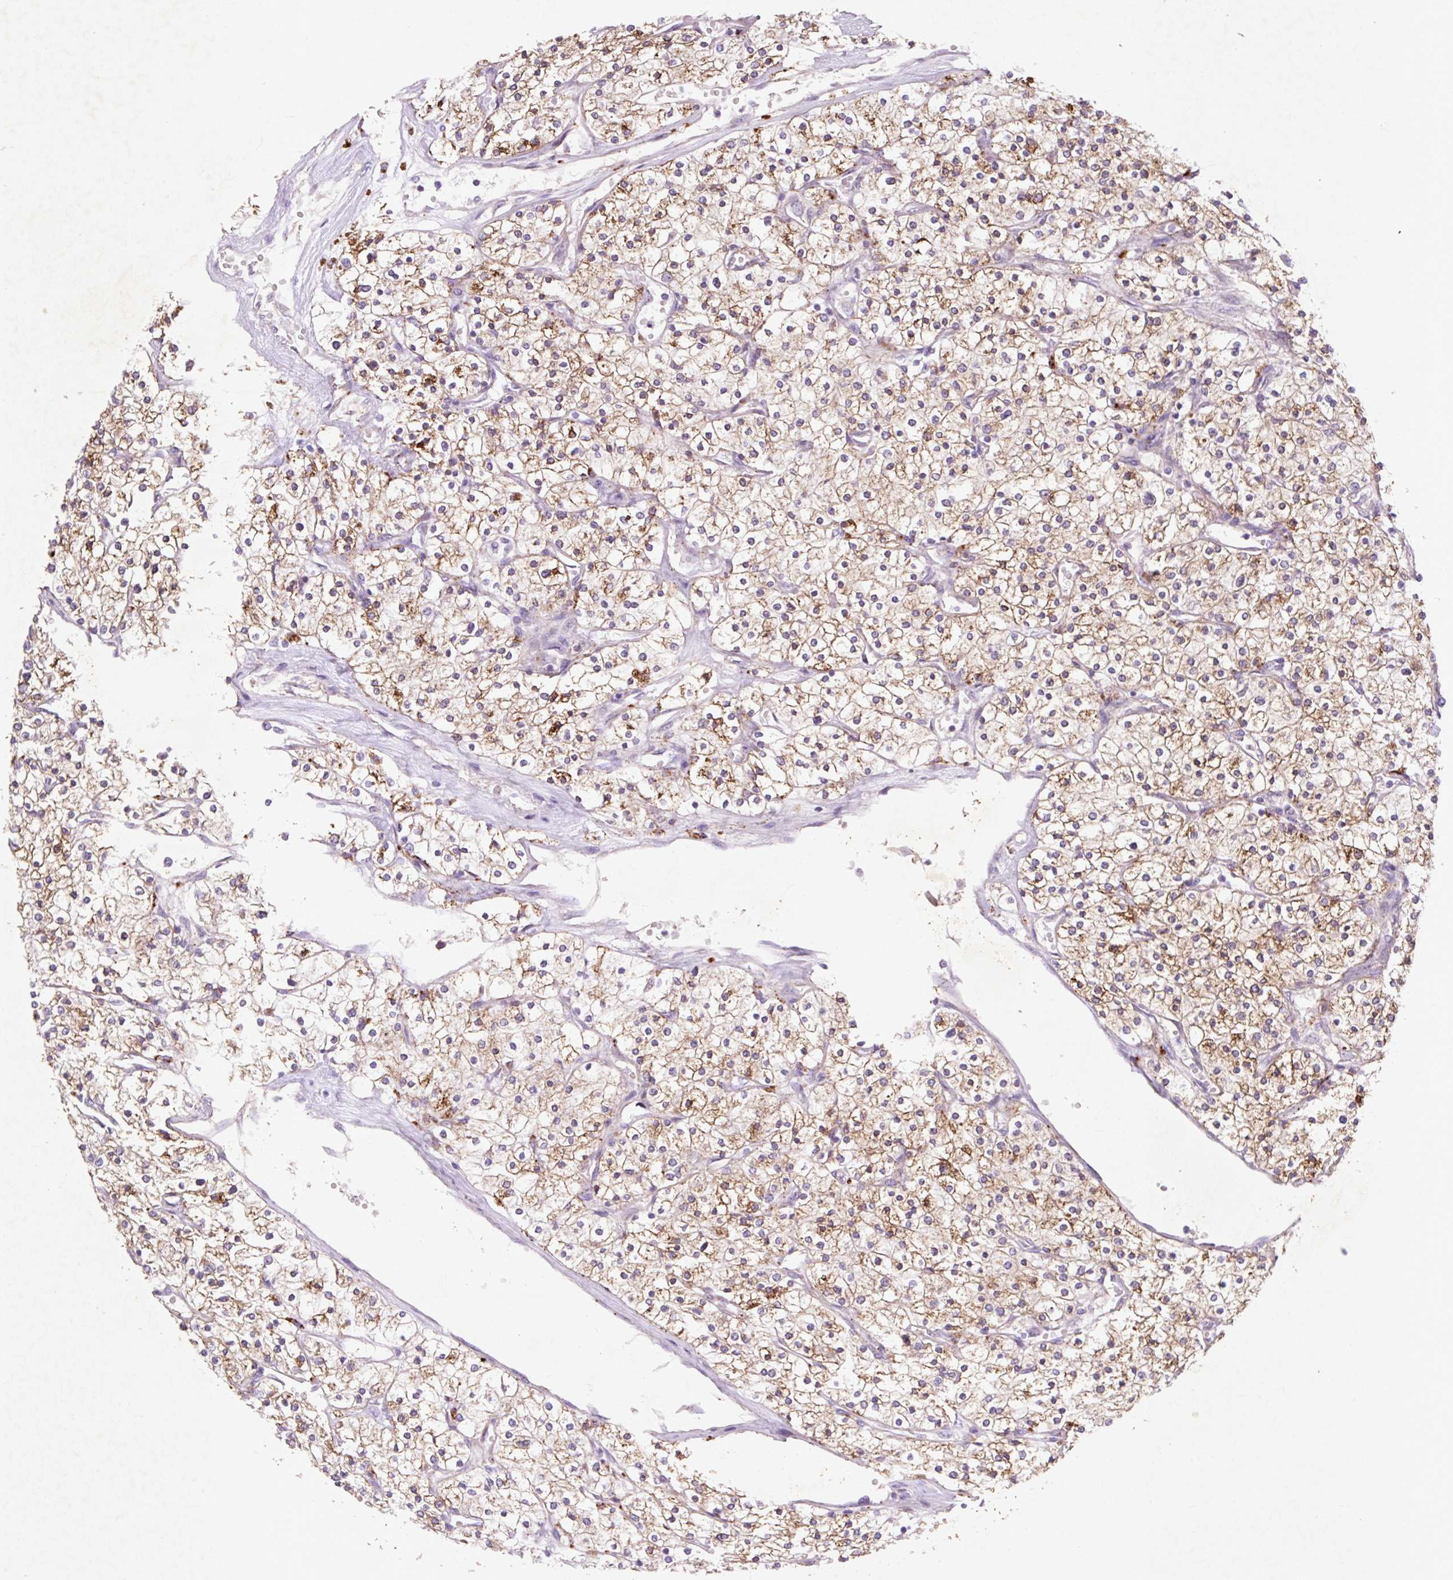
{"staining": {"intensity": "moderate", "quantity": ">75%", "location": "cytoplasmic/membranous"}, "tissue": "renal cancer", "cell_type": "Tumor cells", "image_type": "cancer", "snomed": [{"axis": "morphology", "description": "Adenocarcinoma, NOS"}, {"axis": "topography", "description": "Kidney"}], "caption": "A histopathology image of human renal adenocarcinoma stained for a protein demonstrates moderate cytoplasmic/membranous brown staining in tumor cells.", "gene": "HEXA", "patient": {"sex": "male", "age": 80}}